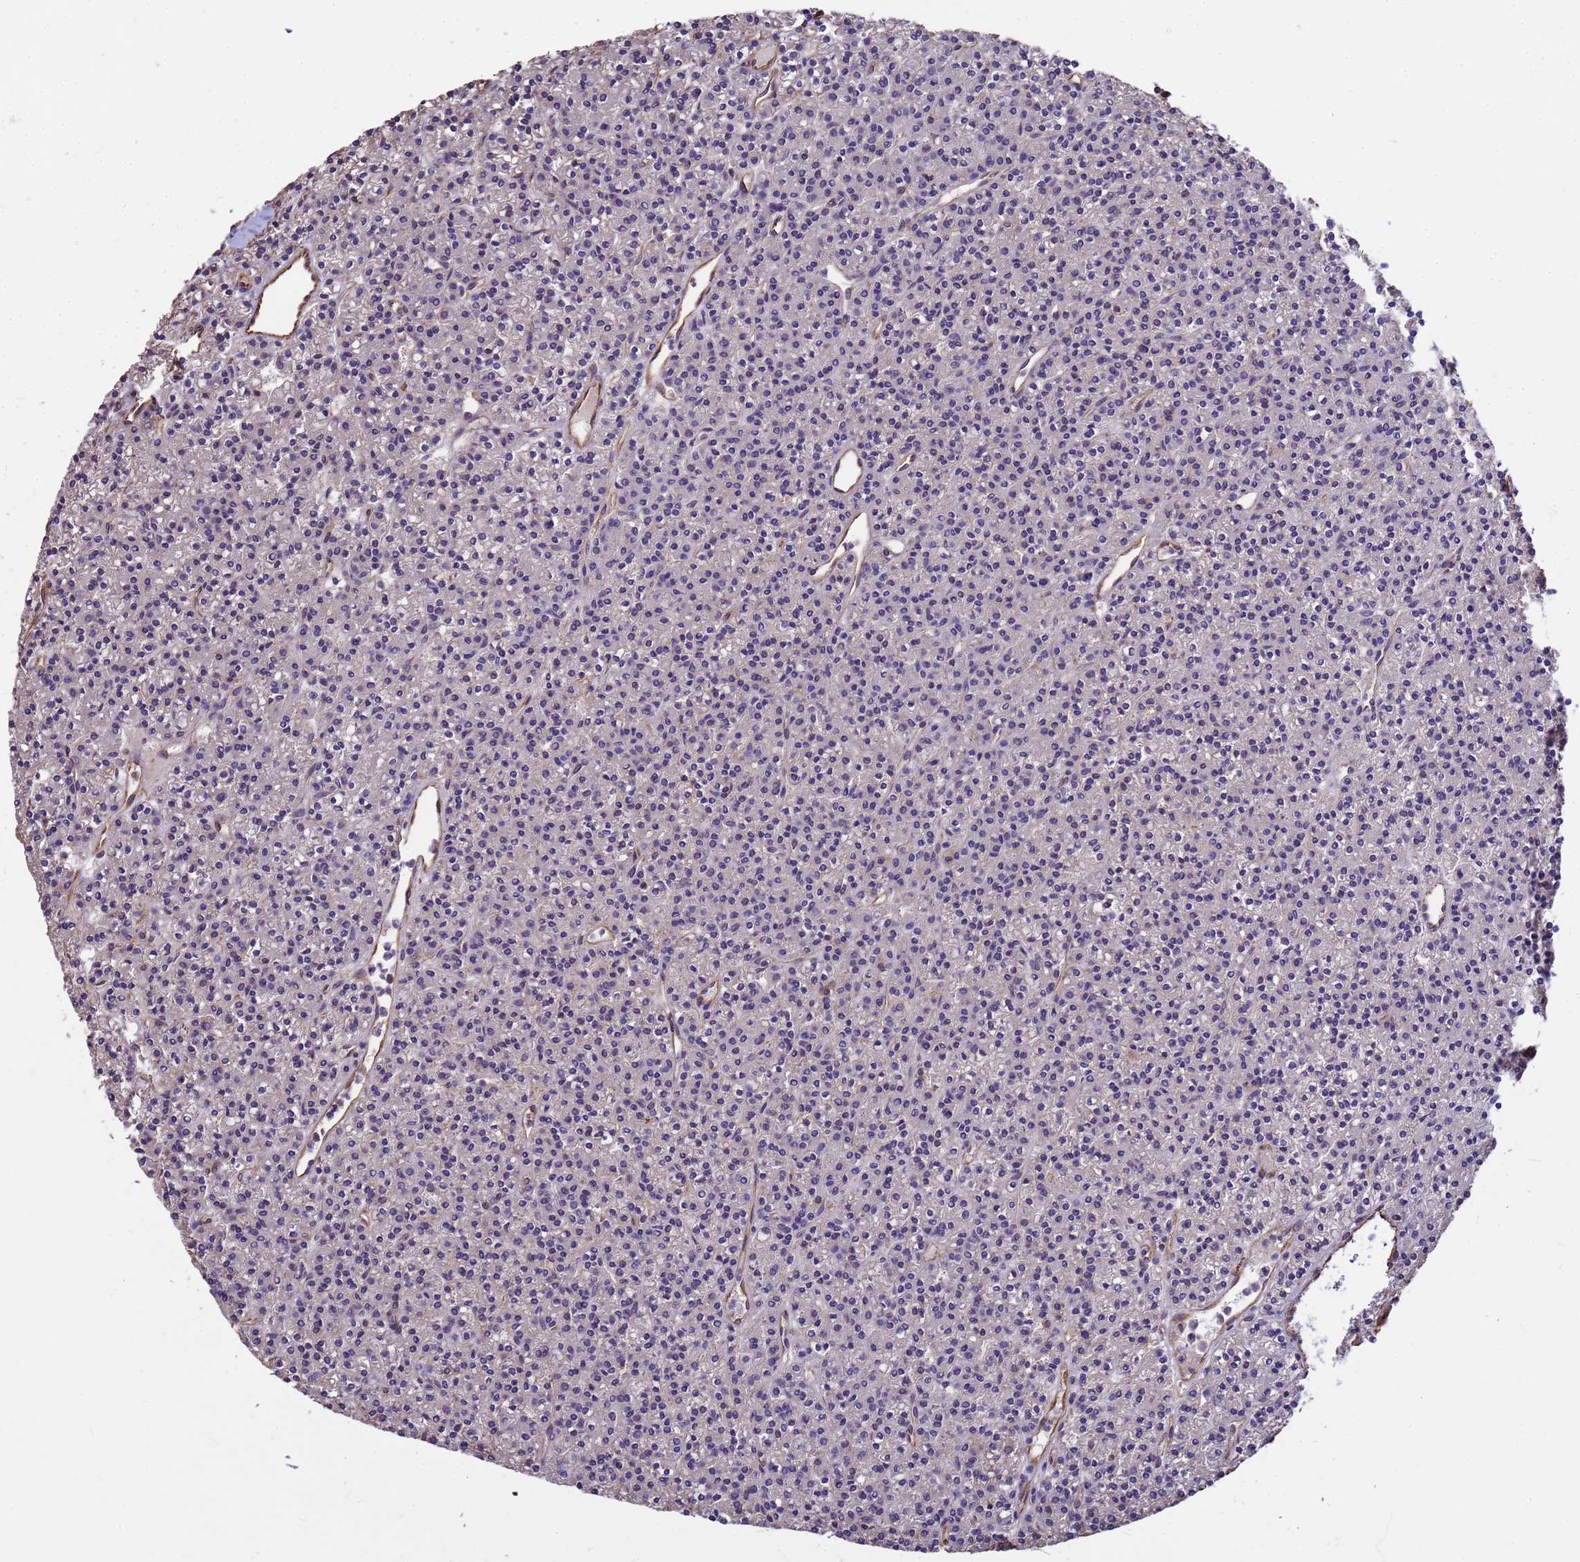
{"staining": {"intensity": "negative", "quantity": "none", "location": "none"}, "tissue": "parathyroid gland", "cell_type": "Glandular cells", "image_type": "normal", "snomed": [{"axis": "morphology", "description": "Normal tissue, NOS"}, {"axis": "topography", "description": "Parathyroid gland"}], "caption": "This histopathology image is of unremarkable parathyroid gland stained with IHC to label a protein in brown with the nuclei are counter-stained blue. There is no staining in glandular cells.", "gene": "TCEAL3", "patient": {"sex": "female", "age": 45}}